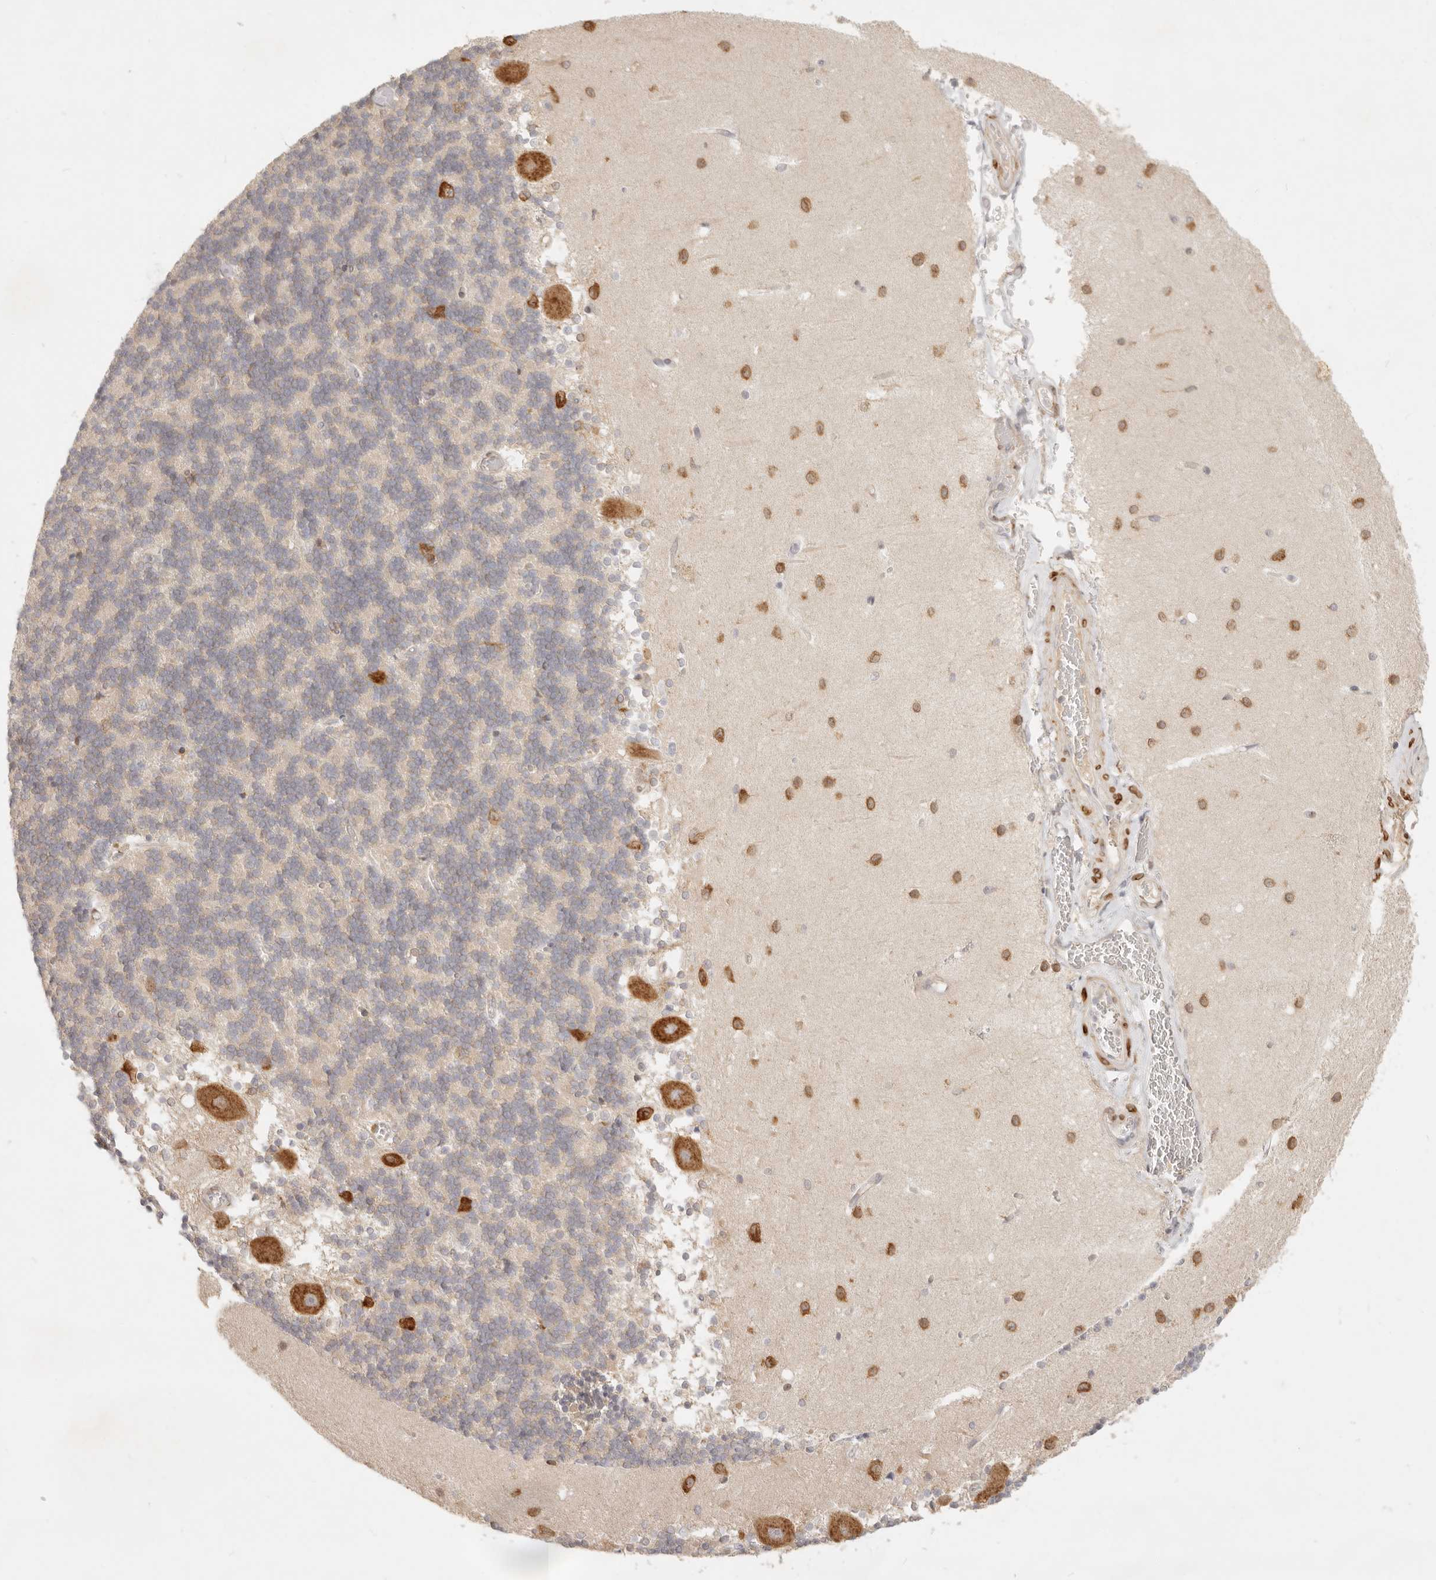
{"staining": {"intensity": "negative", "quantity": "none", "location": "none"}, "tissue": "cerebellum", "cell_type": "Cells in granular layer", "image_type": "normal", "snomed": [{"axis": "morphology", "description": "Normal tissue, NOS"}, {"axis": "topography", "description": "Cerebellum"}], "caption": "This is an immunohistochemistry micrograph of benign human cerebellum. There is no positivity in cells in granular layer.", "gene": "PABPC4", "patient": {"sex": "male", "age": 37}}